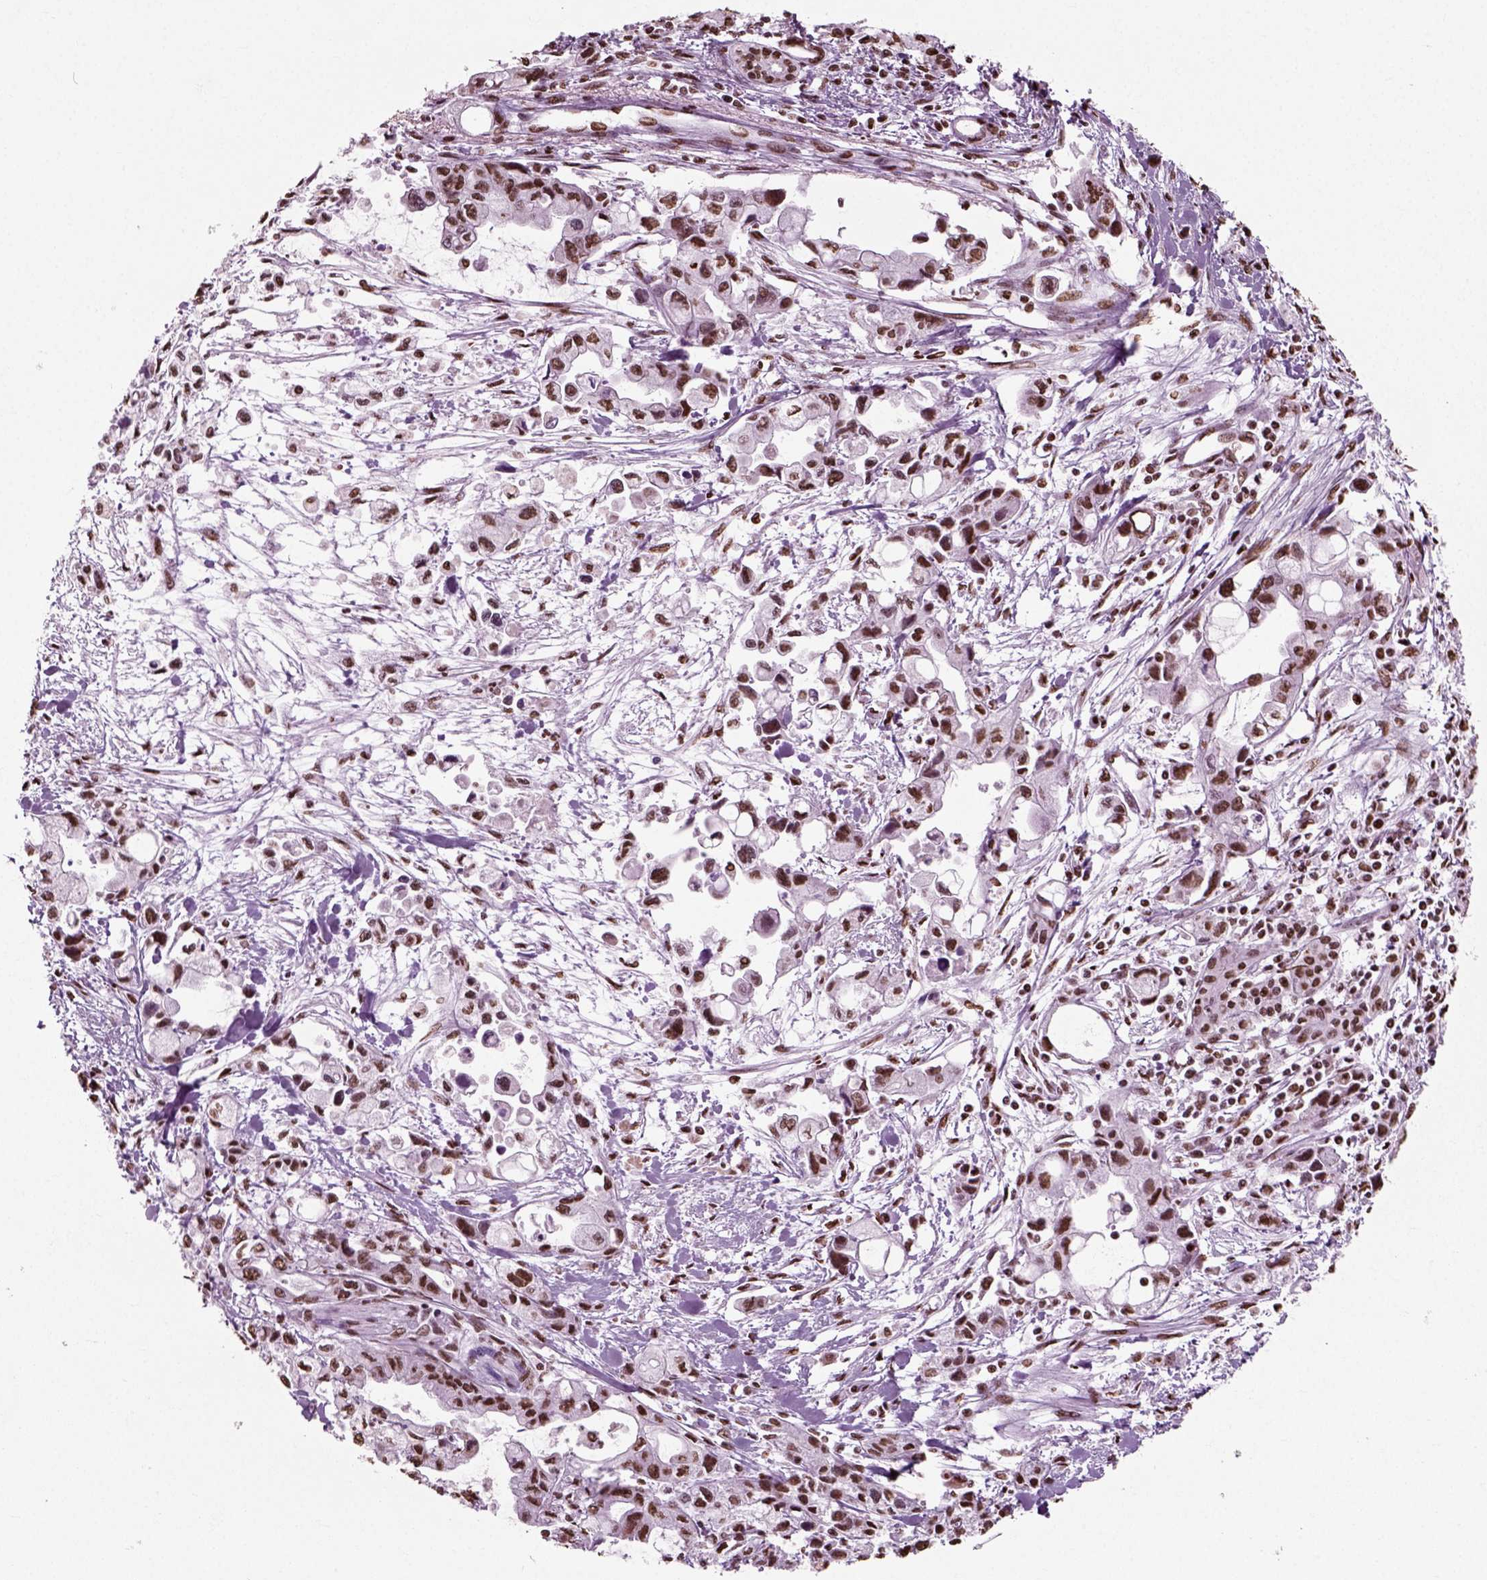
{"staining": {"intensity": "strong", "quantity": ">75%", "location": "nuclear"}, "tissue": "pancreatic cancer", "cell_type": "Tumor cells", "image_type": "cancer", "snomed": [{"axis": "morphology", "description": "Adenocarcinoma, NOS"}, {"axis": "topography", "description": "Pancreas"}], "caption": "Approximately >75% of tumor cells in human pancreatic cancer demonstrate strong nuclear protein staining as visualized by brown immunohistochemical staining.", "gene": "POLR1H", "patient": {"sex": "female", "age": 61}}